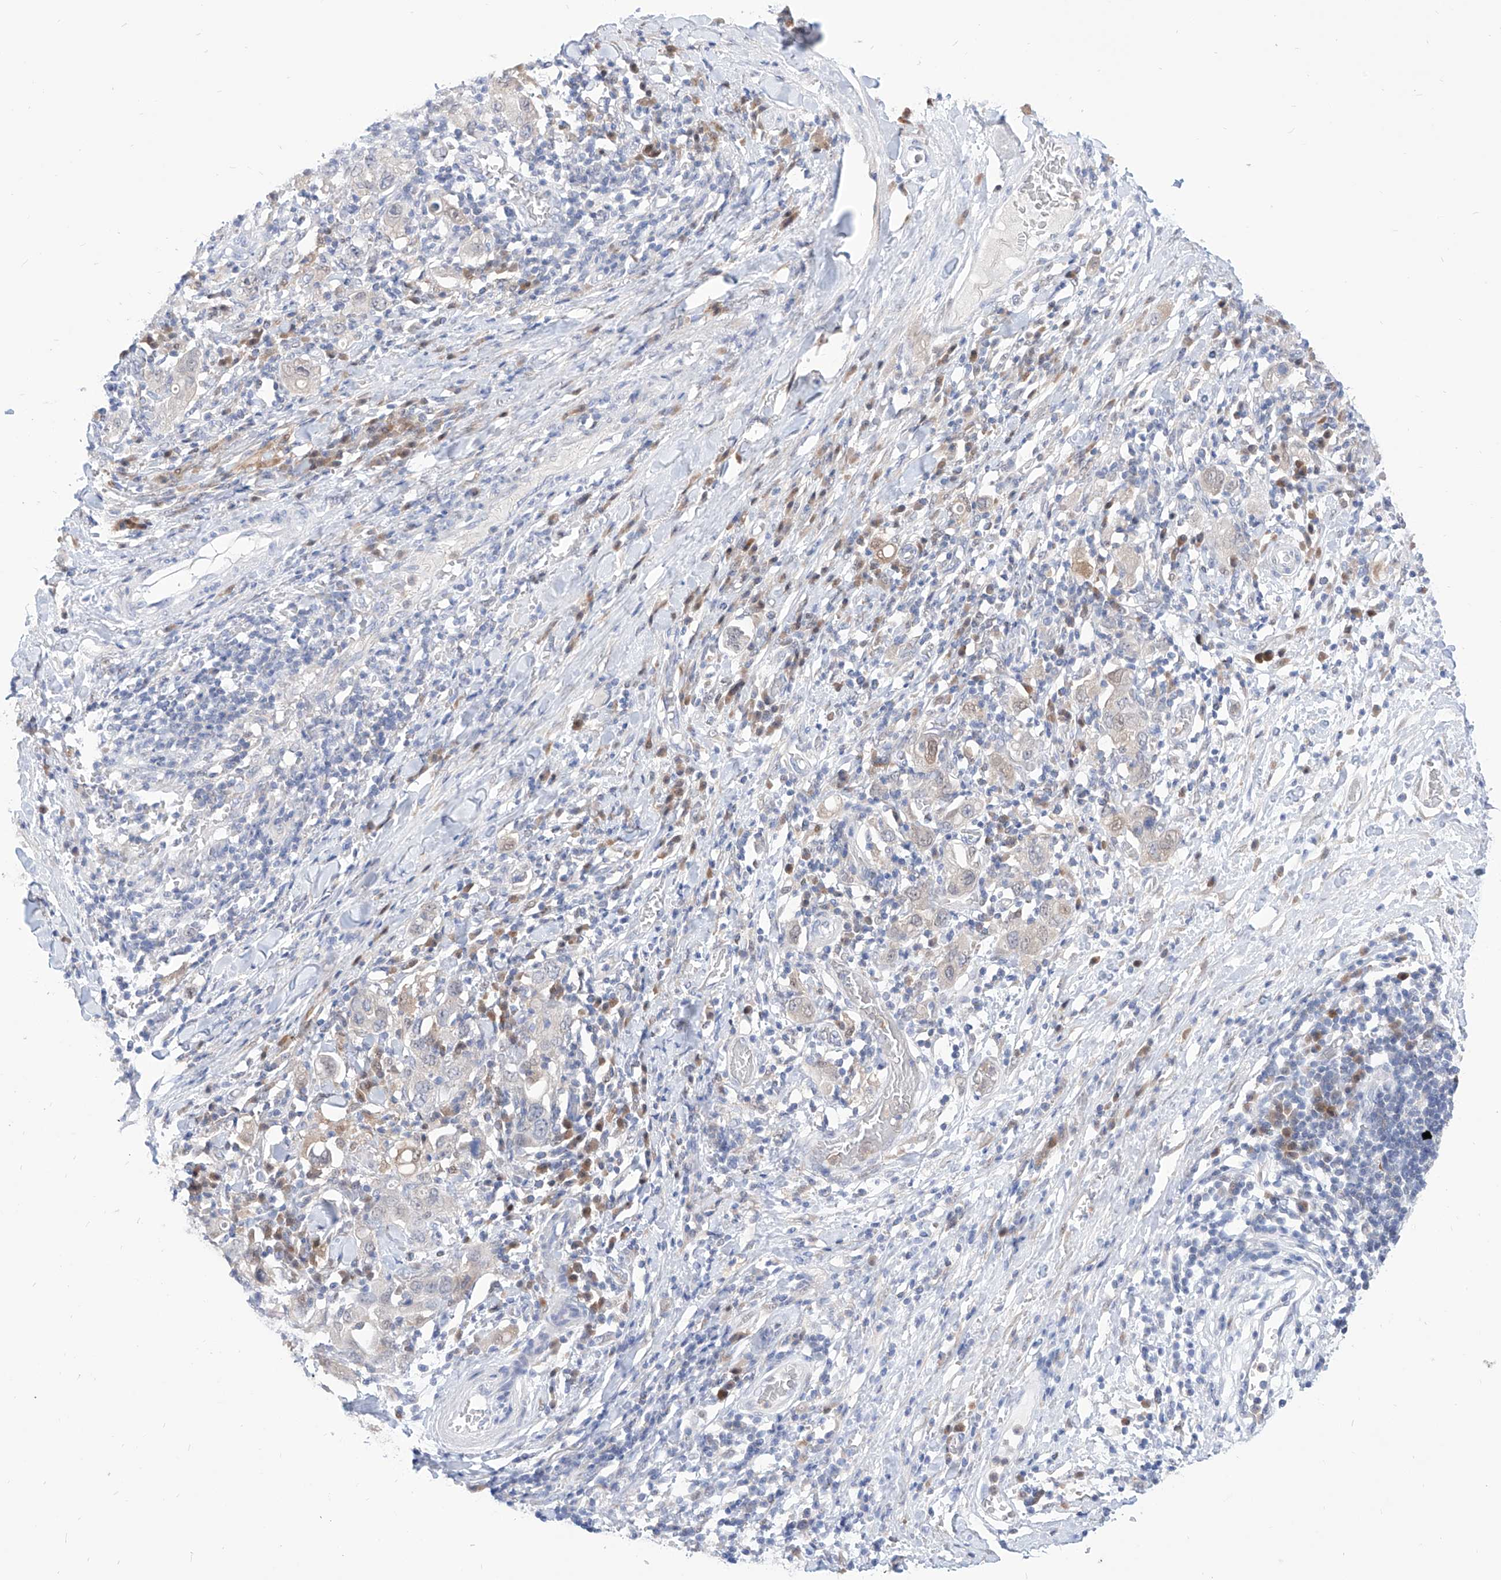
{"staining": {"intensity": "negative", "quantity": "none", "location": "none"}, "tissue": "stomach cancer", "cell_type": "Tumor cells", "image_type": "cancer", "snomed": [{"axis": "morphology", "description": "Adenocarcinoma, NOS"}, {"axis": "topography", "description": "Stomach, upper"}], "caption": "Stomach cancer was stained to show a protein in brown. There is no significant positivity in tumor cells.", "gene": "PDXK", "patient": {"sex": "male", "age": 62}}